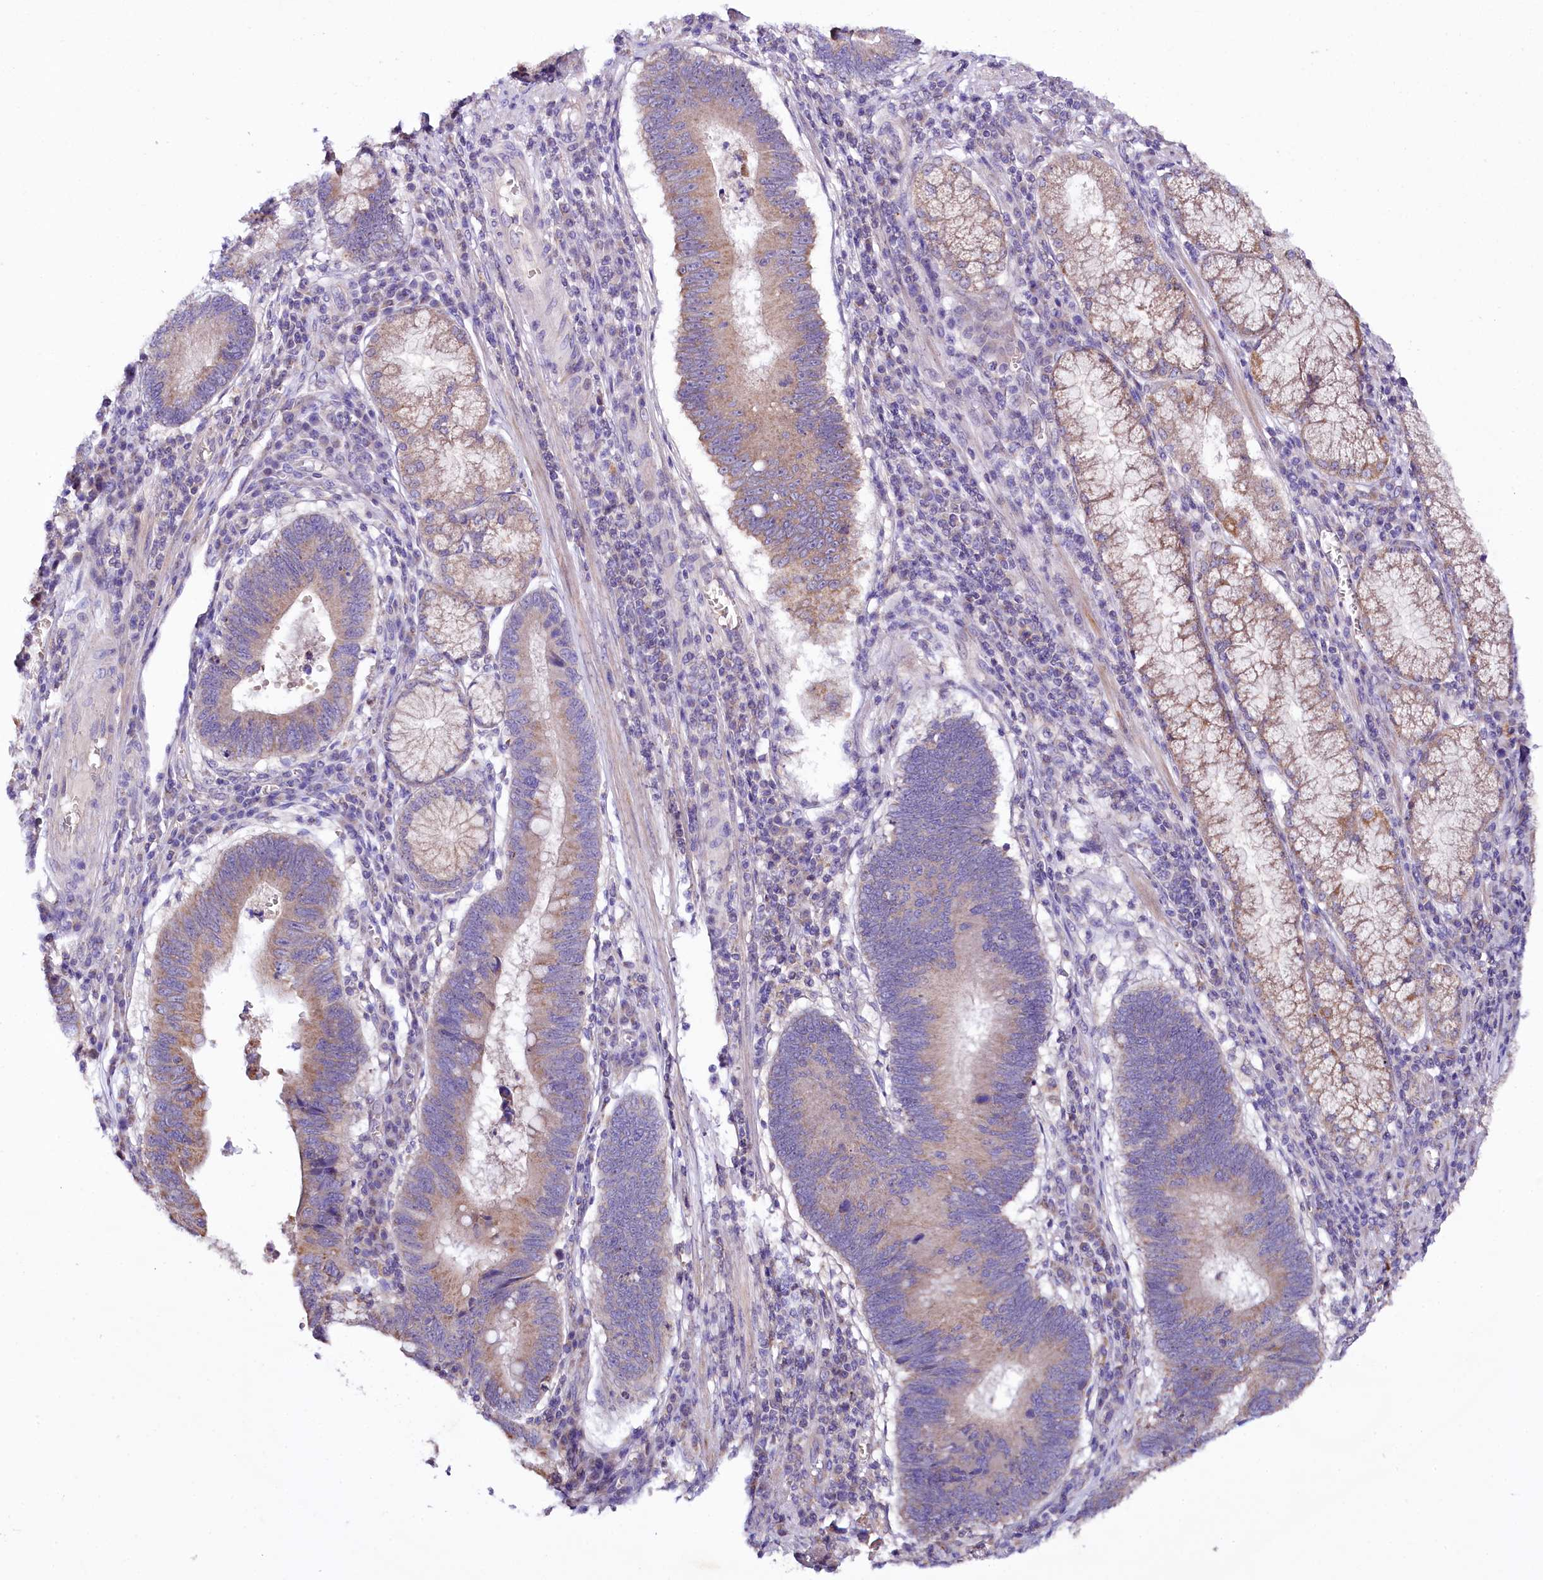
{"staining": {"intensity": "weak", "quantity": "25%-75%", "location": "cytoplasmic/membranous"}, "tissue": "stomach cancer", "cell_type": "Tumor cells", "image_type": "cancer", "snomed": [{"axis": "morphology", "description": "Adenocarcinoma, NOS"}, {"axis": "topography", "description": "Stomach"}], "caption": "Immunohistochemical staining of human stomach cancer reveals low levels of weak cytoplasmic/membranous expression in approximately 25%-75% of tumor cells. (Stains: DAB (3,3'-diaminobenzidine) in brown, nuclei in blue, Microscopy: brightfield microscopy at high magnification).", "gene": "ZNF45", "patient": {"sex": "male", "age": 59}}